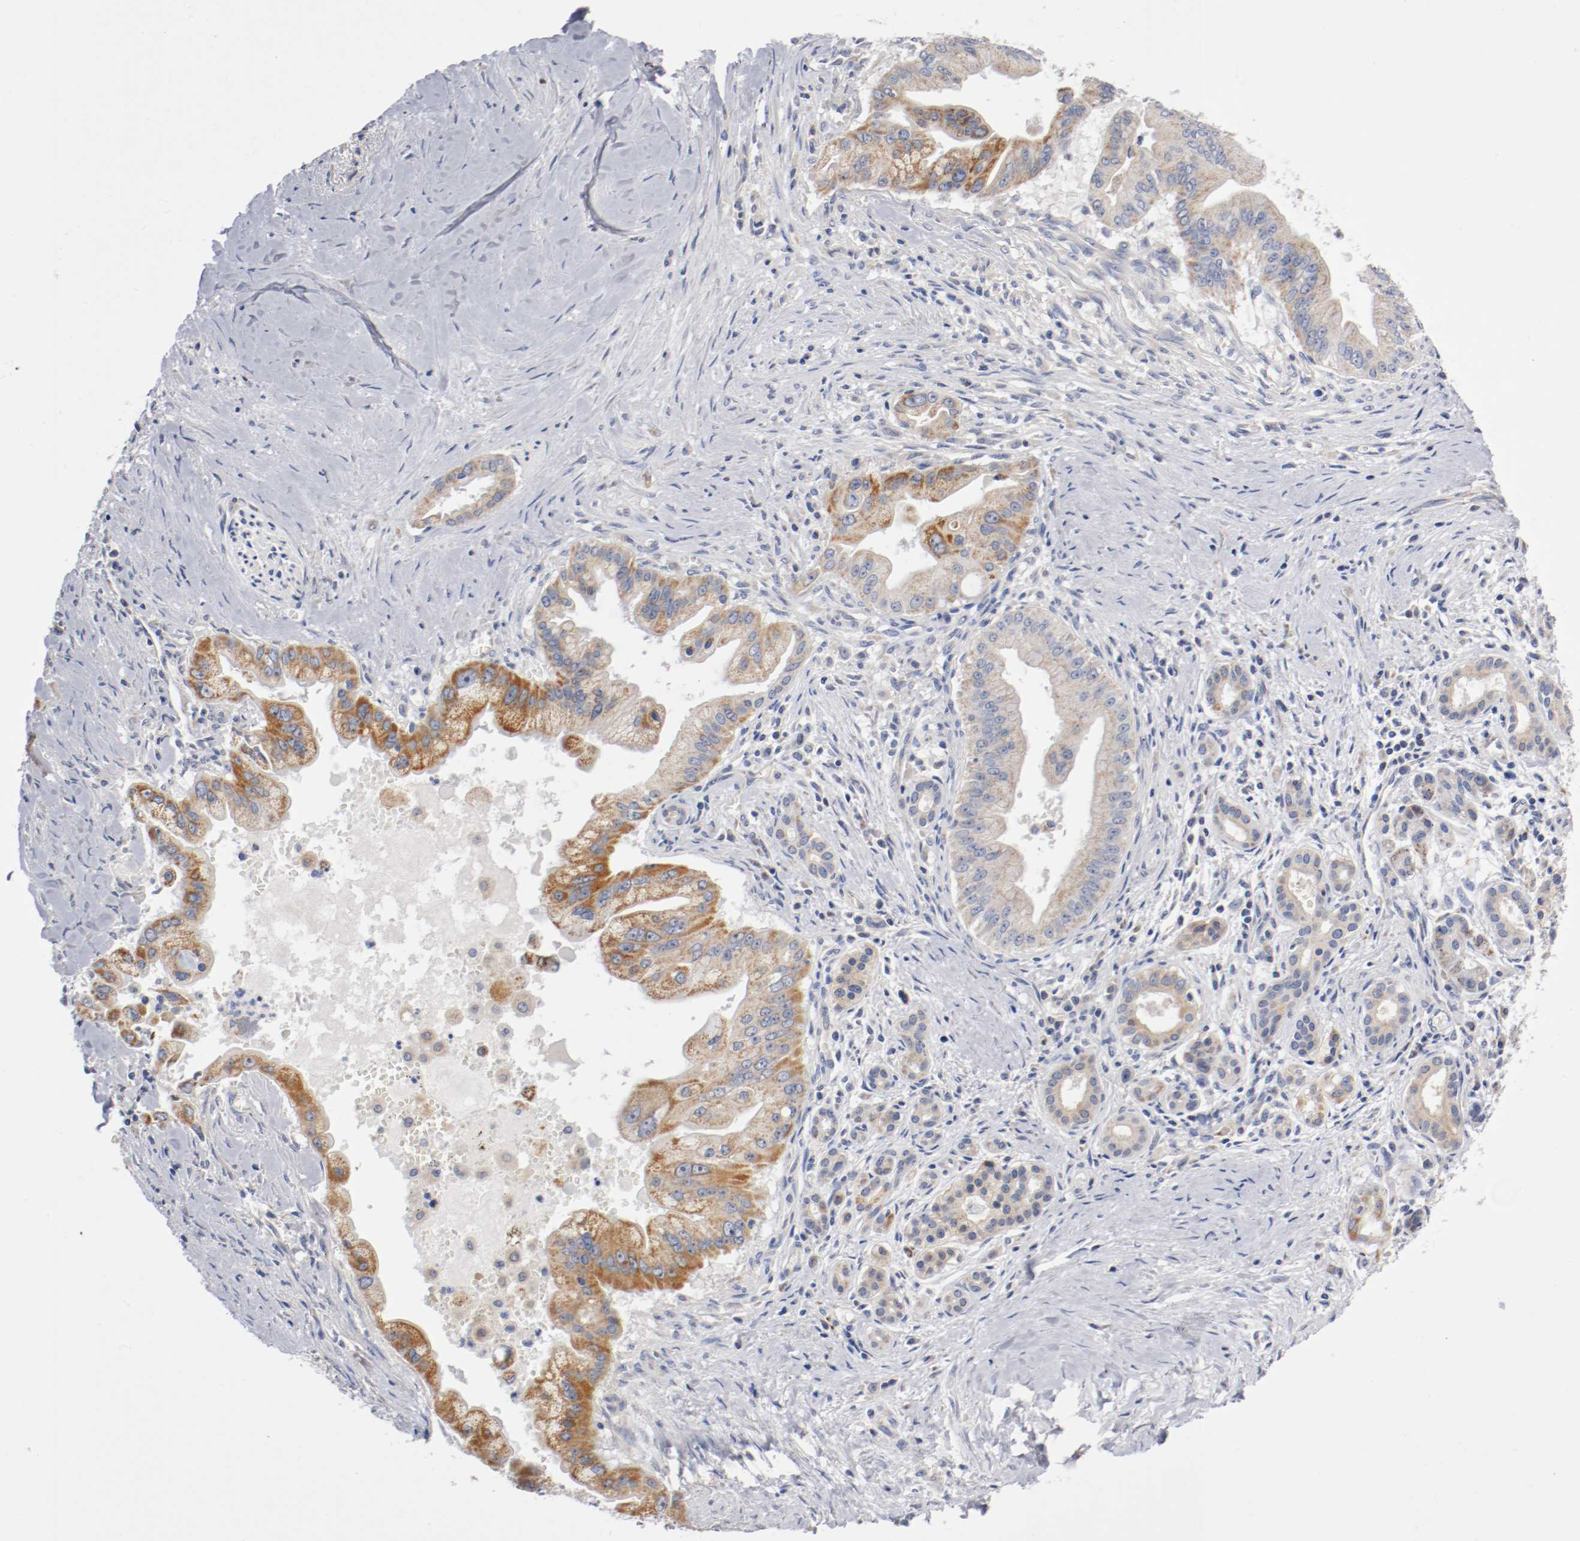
{"staining": {"intensity": "weak", "quantity": "25%-75%", "location": "cytoplasmic/membranous"}, "tissue": "pancreatic cancer", "cell_type": "Tumor cells", "image_type": "cancer", "snomed": [{"axis": "morphology", "description": "Adenocarcinoma, NOS"}, {"axis": "topography", "description": "Pancreas"}], "caption": "The immunohistochemical stain labels weak cytoplasmic/membranous positivity in tumor cells of adenocarcinoma (pancreatic) tissue.", "gene": "PCSK6", "patient": {"sex": "male", "age": 59}}